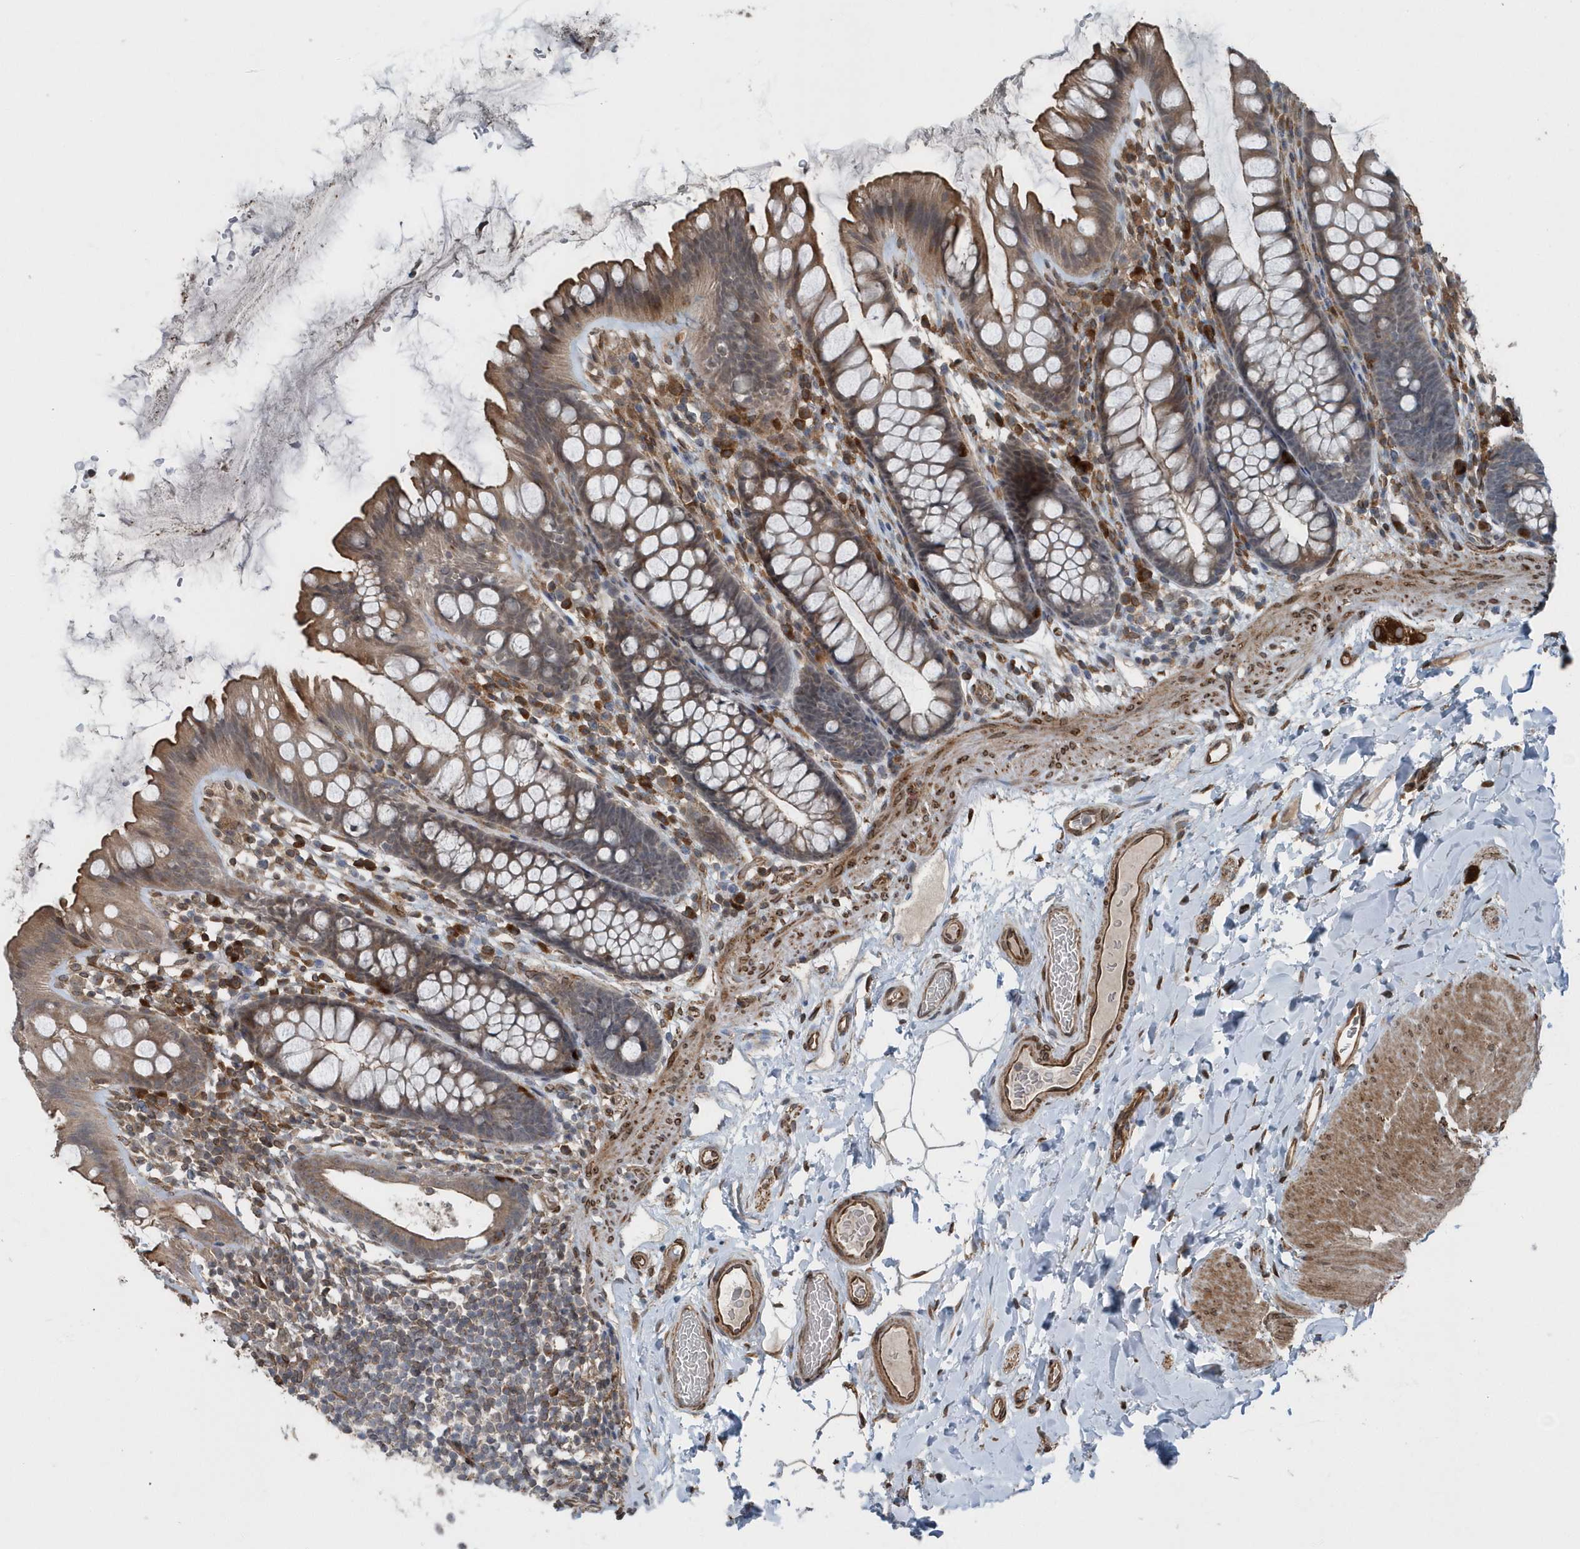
{"staining": {"intensity": "strong", "quantity": ">75%", "location": "cytoplasmic/membranous"}, "tissue": "colon", "cell_type": "Endothelial cells", "image_type": "normal", "snomed": [{"axis": "morphology", "description": "Normal tissue, NOS"}, {"axis": "topography", "description": "Colon"}], "caption": "Protein expression analysis of benign colon demonstrates strong cytoplasmic/membranous staining in about >75% of endothelial cells. The protein is shown in brown color, while the nuclei are stained blue.", "gene": "MCC", "patient": {"sex": "female", "age": 62}}